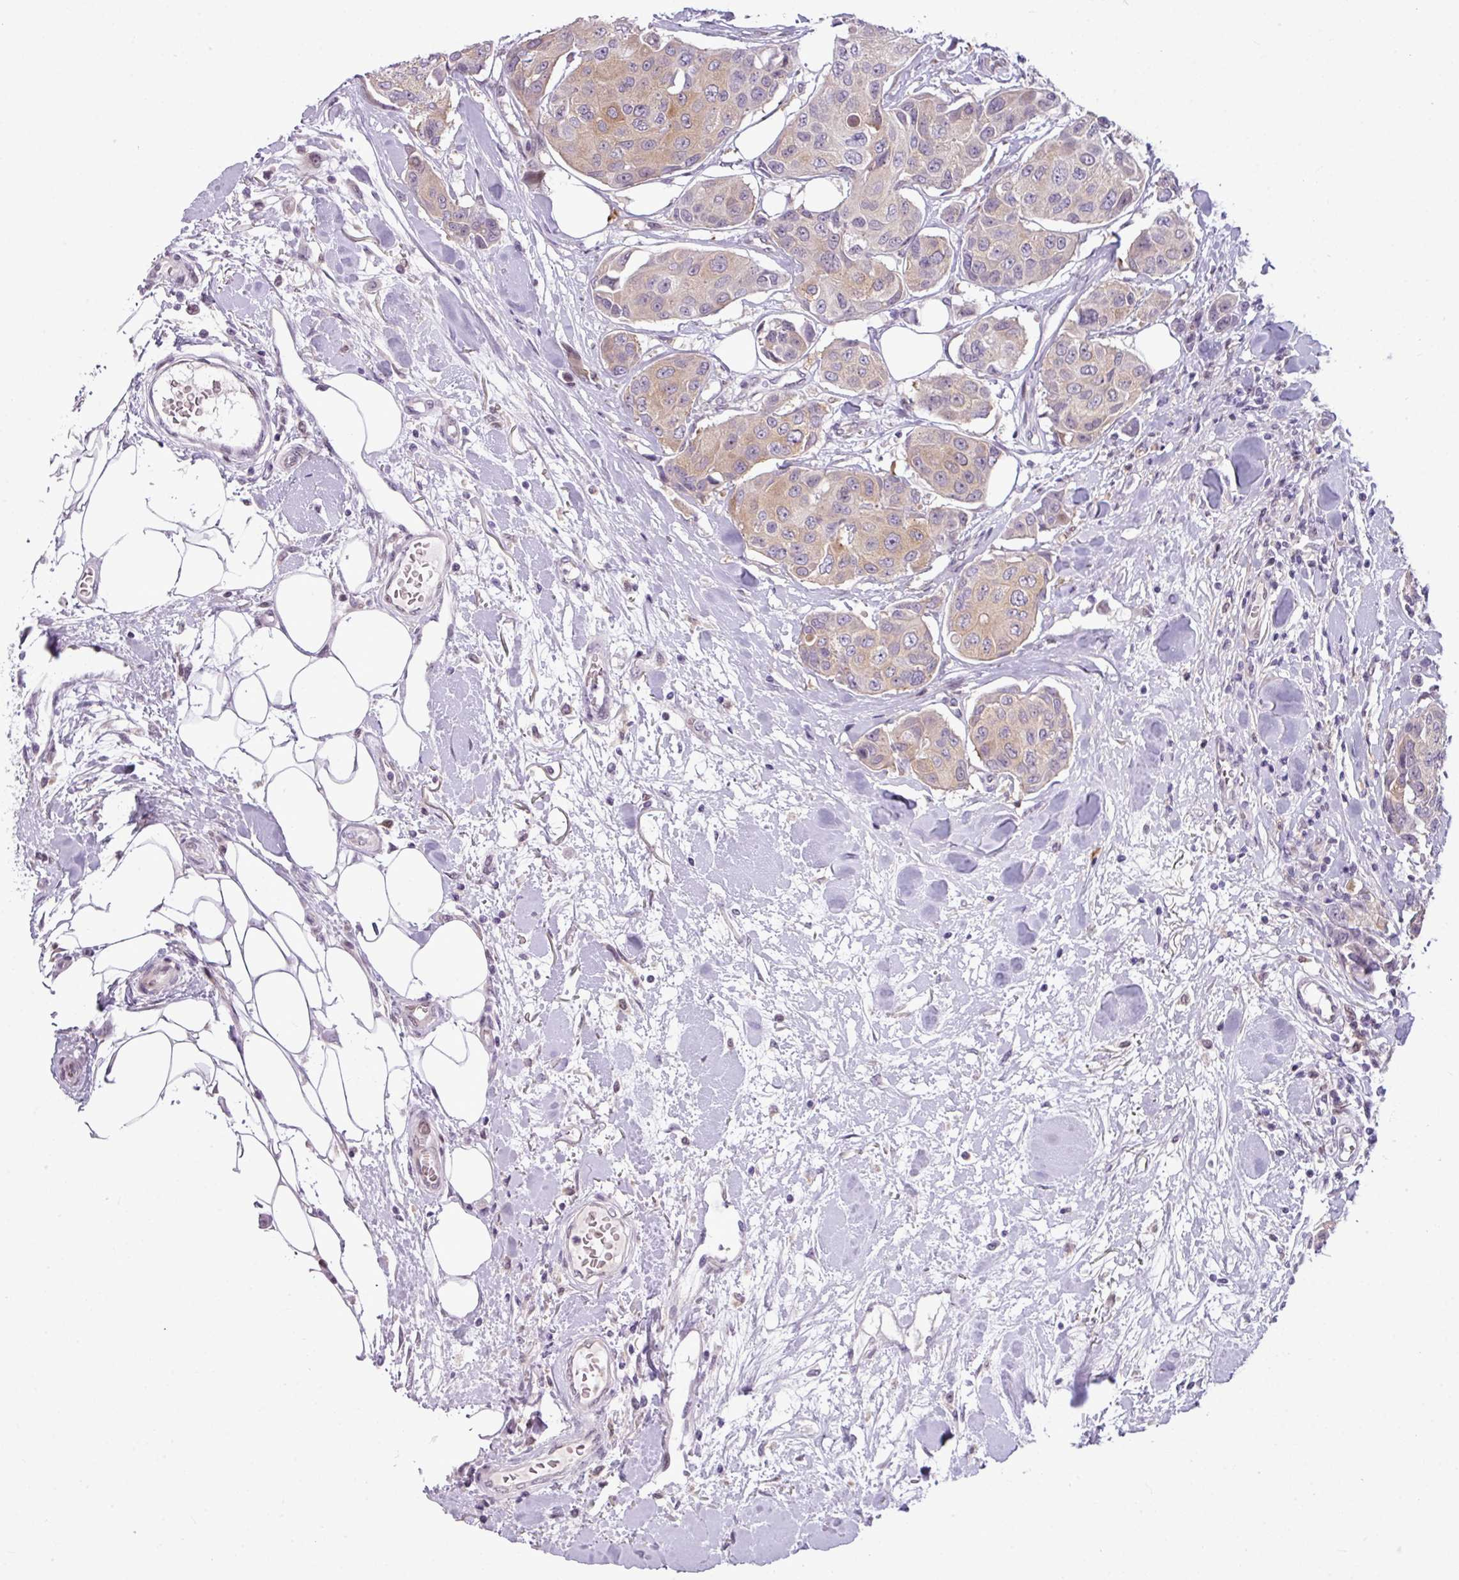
{"staining": {"intensity": "weak", "quantity": "<25%", "location": "cytoplasmic/membranous"}, "tissue": "breast cancer", "cell_type": "Tumor cells", "image_type": "cancer", "snomed": [{"axis": "morphology", "description": "Duct carcinoma"}, {"axis": "topography", "description": "Breast"}, {"axis": "topography", "description": "Lymph node"}], "caption": "This is a photomicrograph of IHC staining of breast invasive ductal carcinoma, which shows no expression in tumor cells.", "gene": "SLC66A2", "patient": {"sex": "female", "age": 80}}